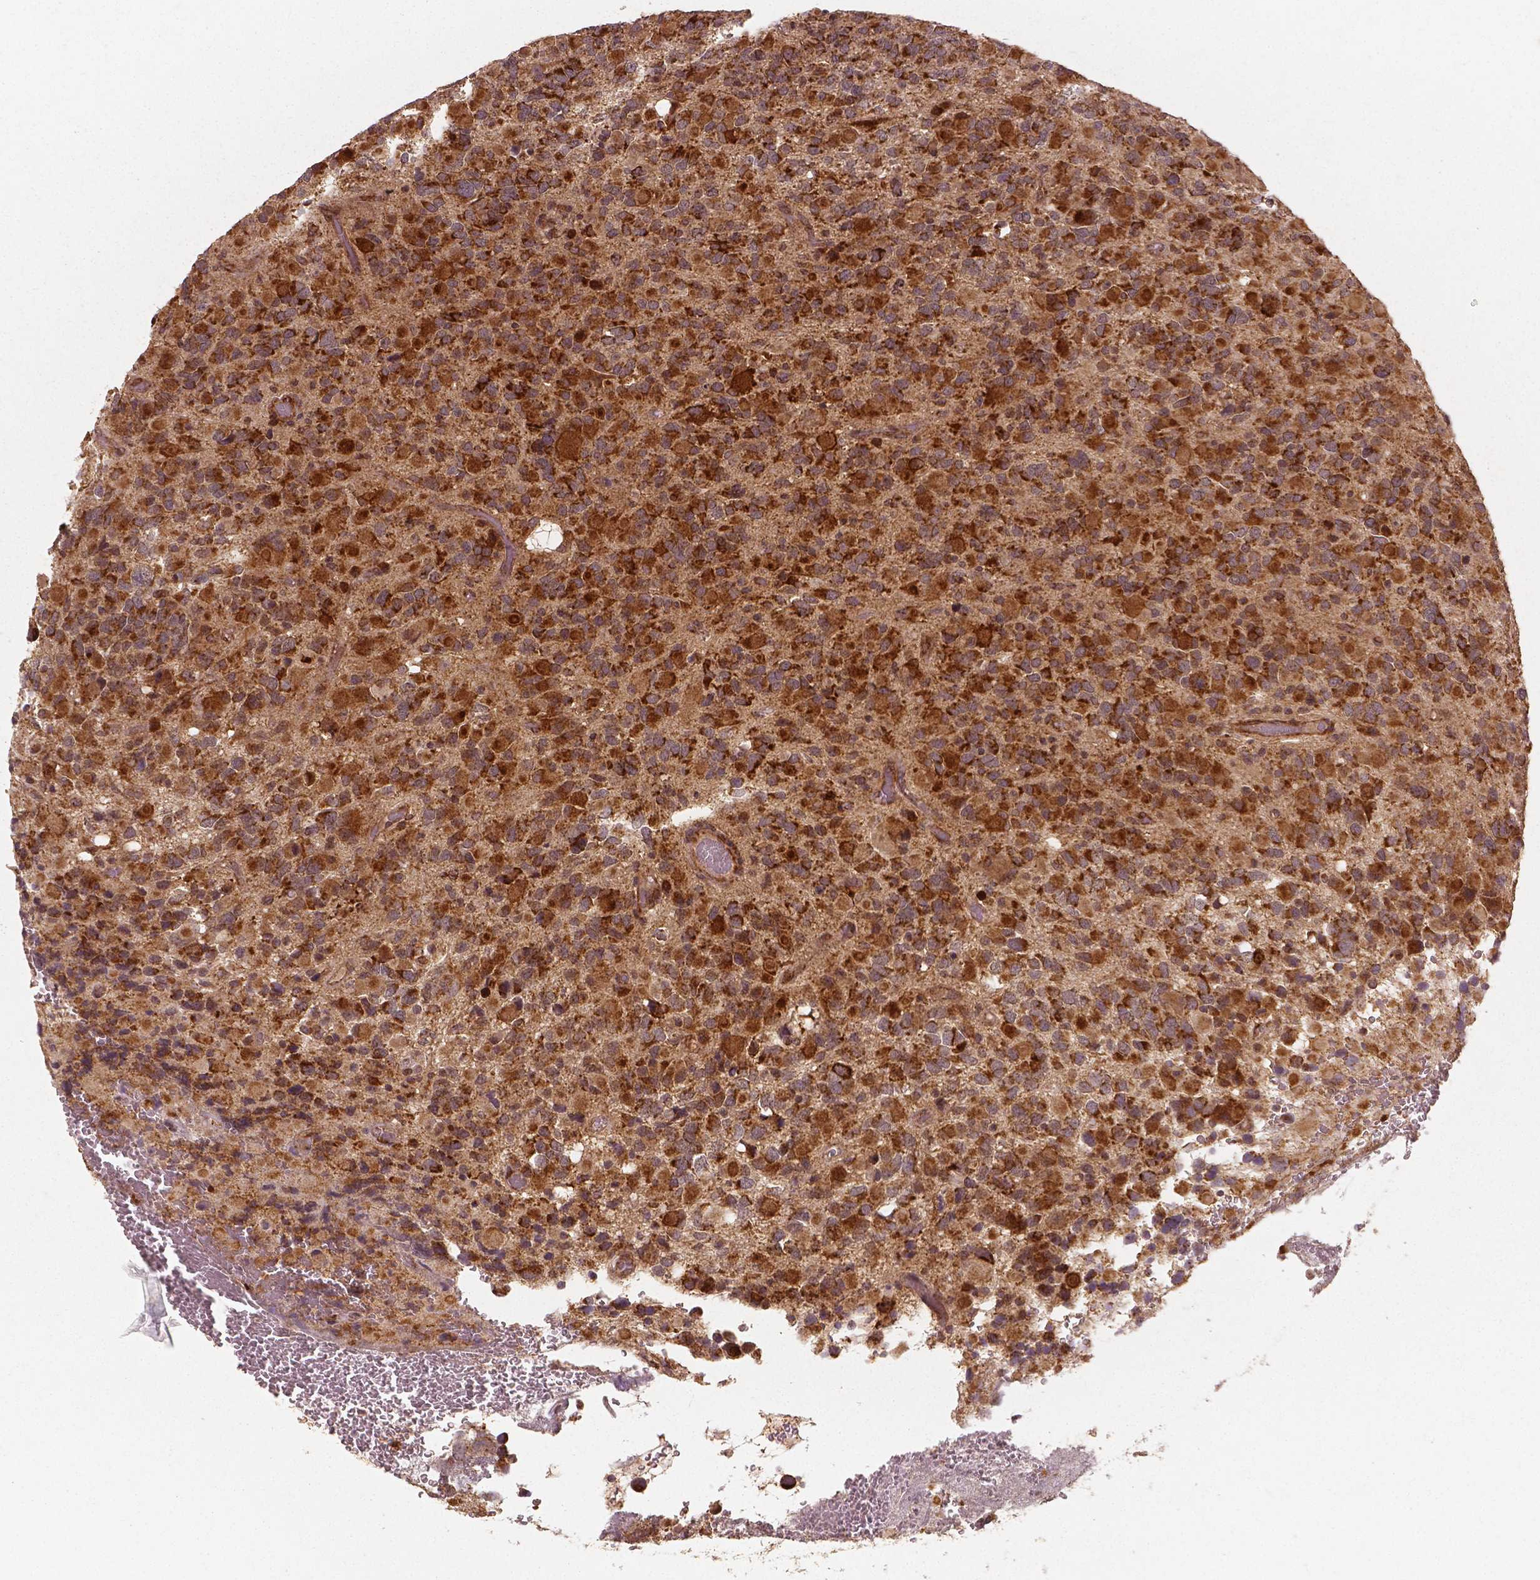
{"staining": {"intensity": "strong", "quantity": ">75%", "location": "cytoplasmic/membranous"}, "tissue": "glioma", "cell_type": "Tumor cells", "image_type": "cancer", "snomed": [{"axis": "morphology", "description": "Glioma, malignant, High grade"}, {"axis": "topography", "description": "Brain"}], "caption": "High-magnification brightfield microscopy of glioma stained with DAB (brown) and counterstained with hematoxylin (blue). tumor cells exhibit strong cytoplasmic/membranous positivity is seen in about>75% of cells. (brown staining indicates protein expression, while blue staining denotes nuclei).", "gene": "PGAM5", "patient": {"sex": "female", "age": 40}}